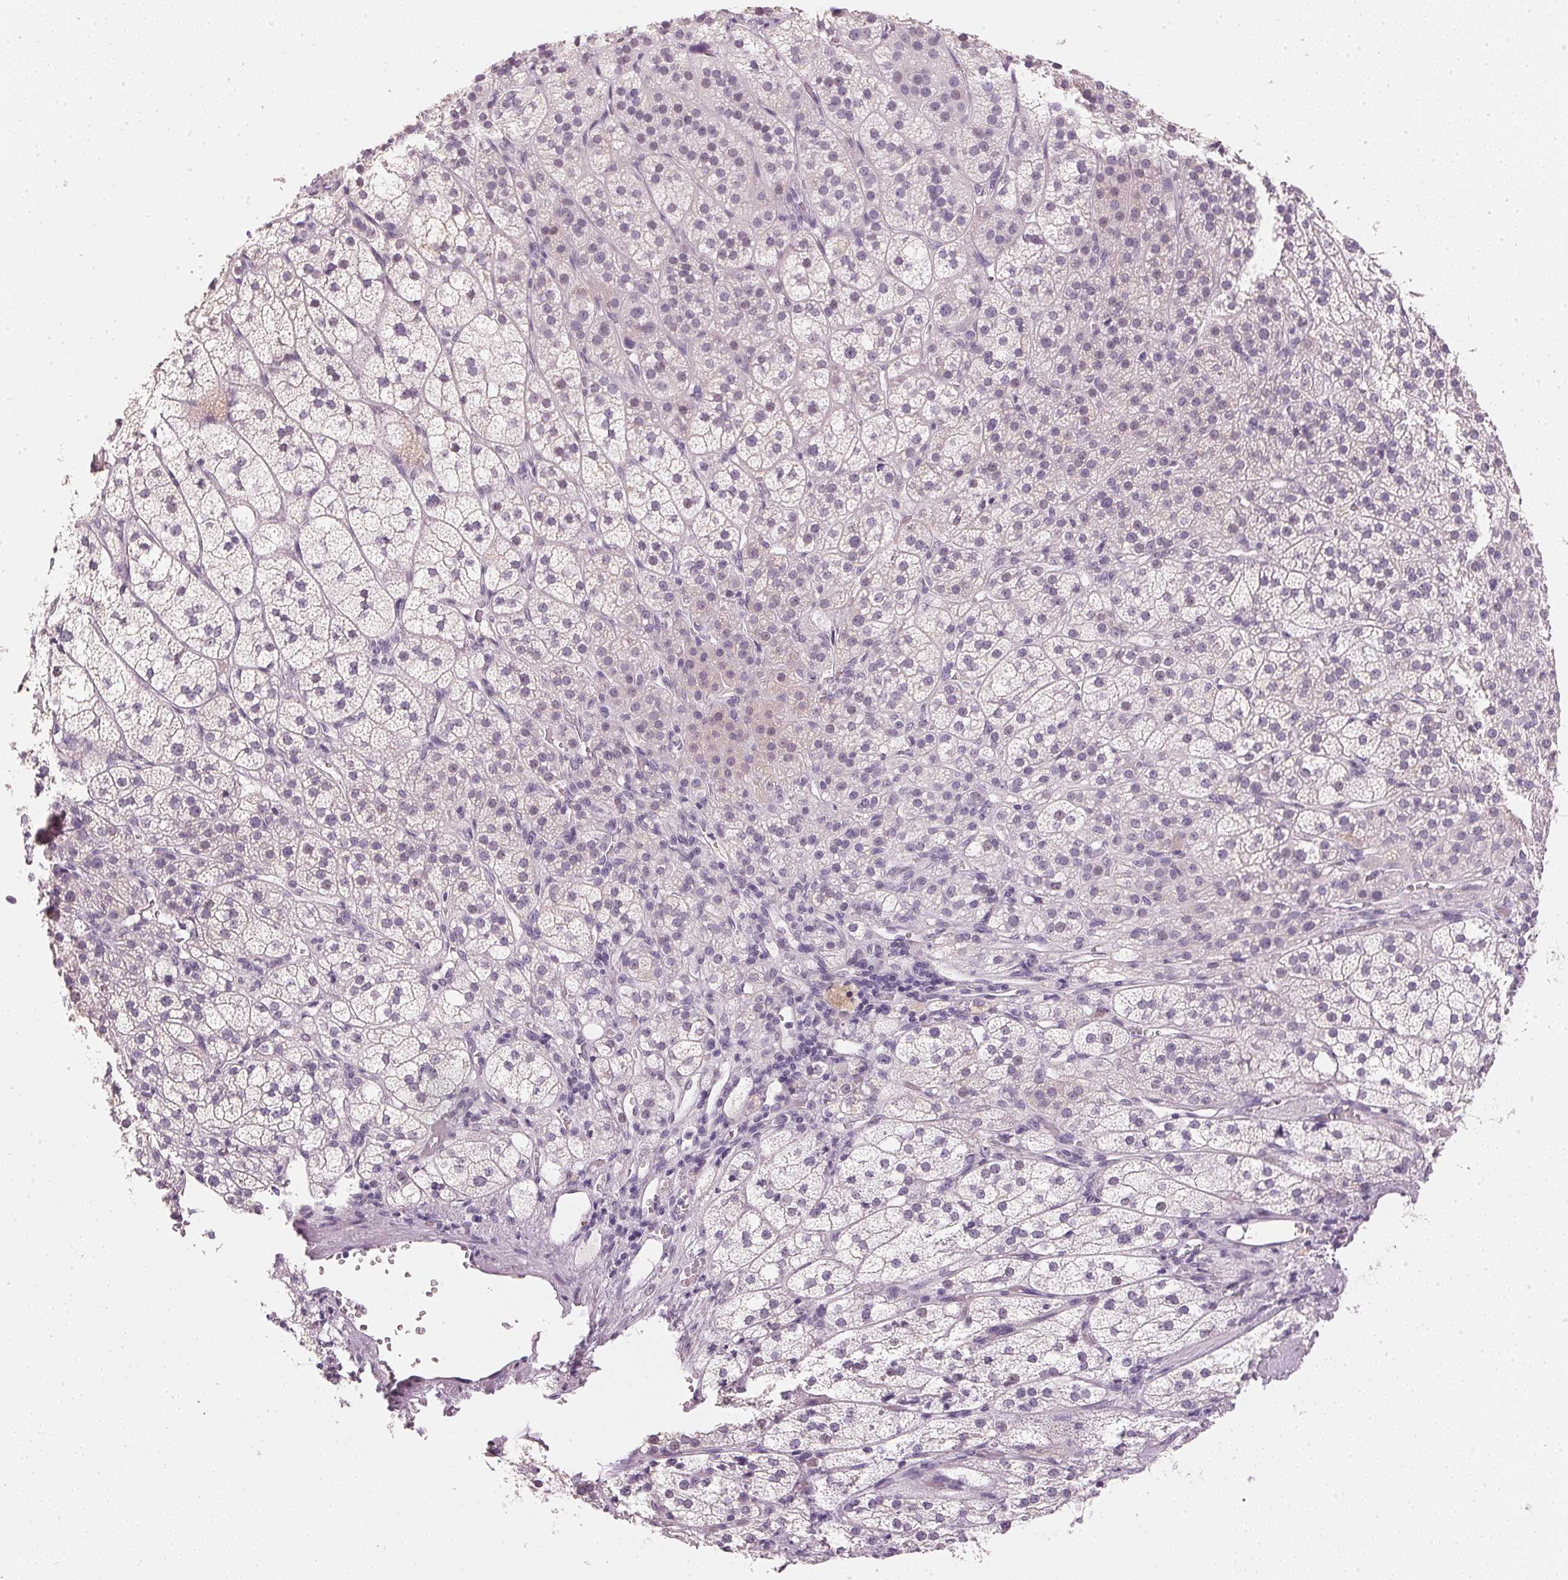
{"staining": {"intensity": "negative", "quantity": "none", "location": "none"}, "tissue": "adrenal gland", "cell_type": "Glandular cells", "image_type": "normal", "snomed": [{"axis": "morphology", "description": "Normal tissue, NOS"}, {"axis": "topography", "description": "Adrenal gland"}], "caption": "Immunohistochemistry photomicrograph of unremarkable adrenal gland: human adrenal gland stained with DAB (3,3'-diaminobenzidine) displays no significant protein staining in glandular cells. Nuclei are stained in blue.", "gene": "IGFBP1", "patient": {"sex": "female", "age": 60}}